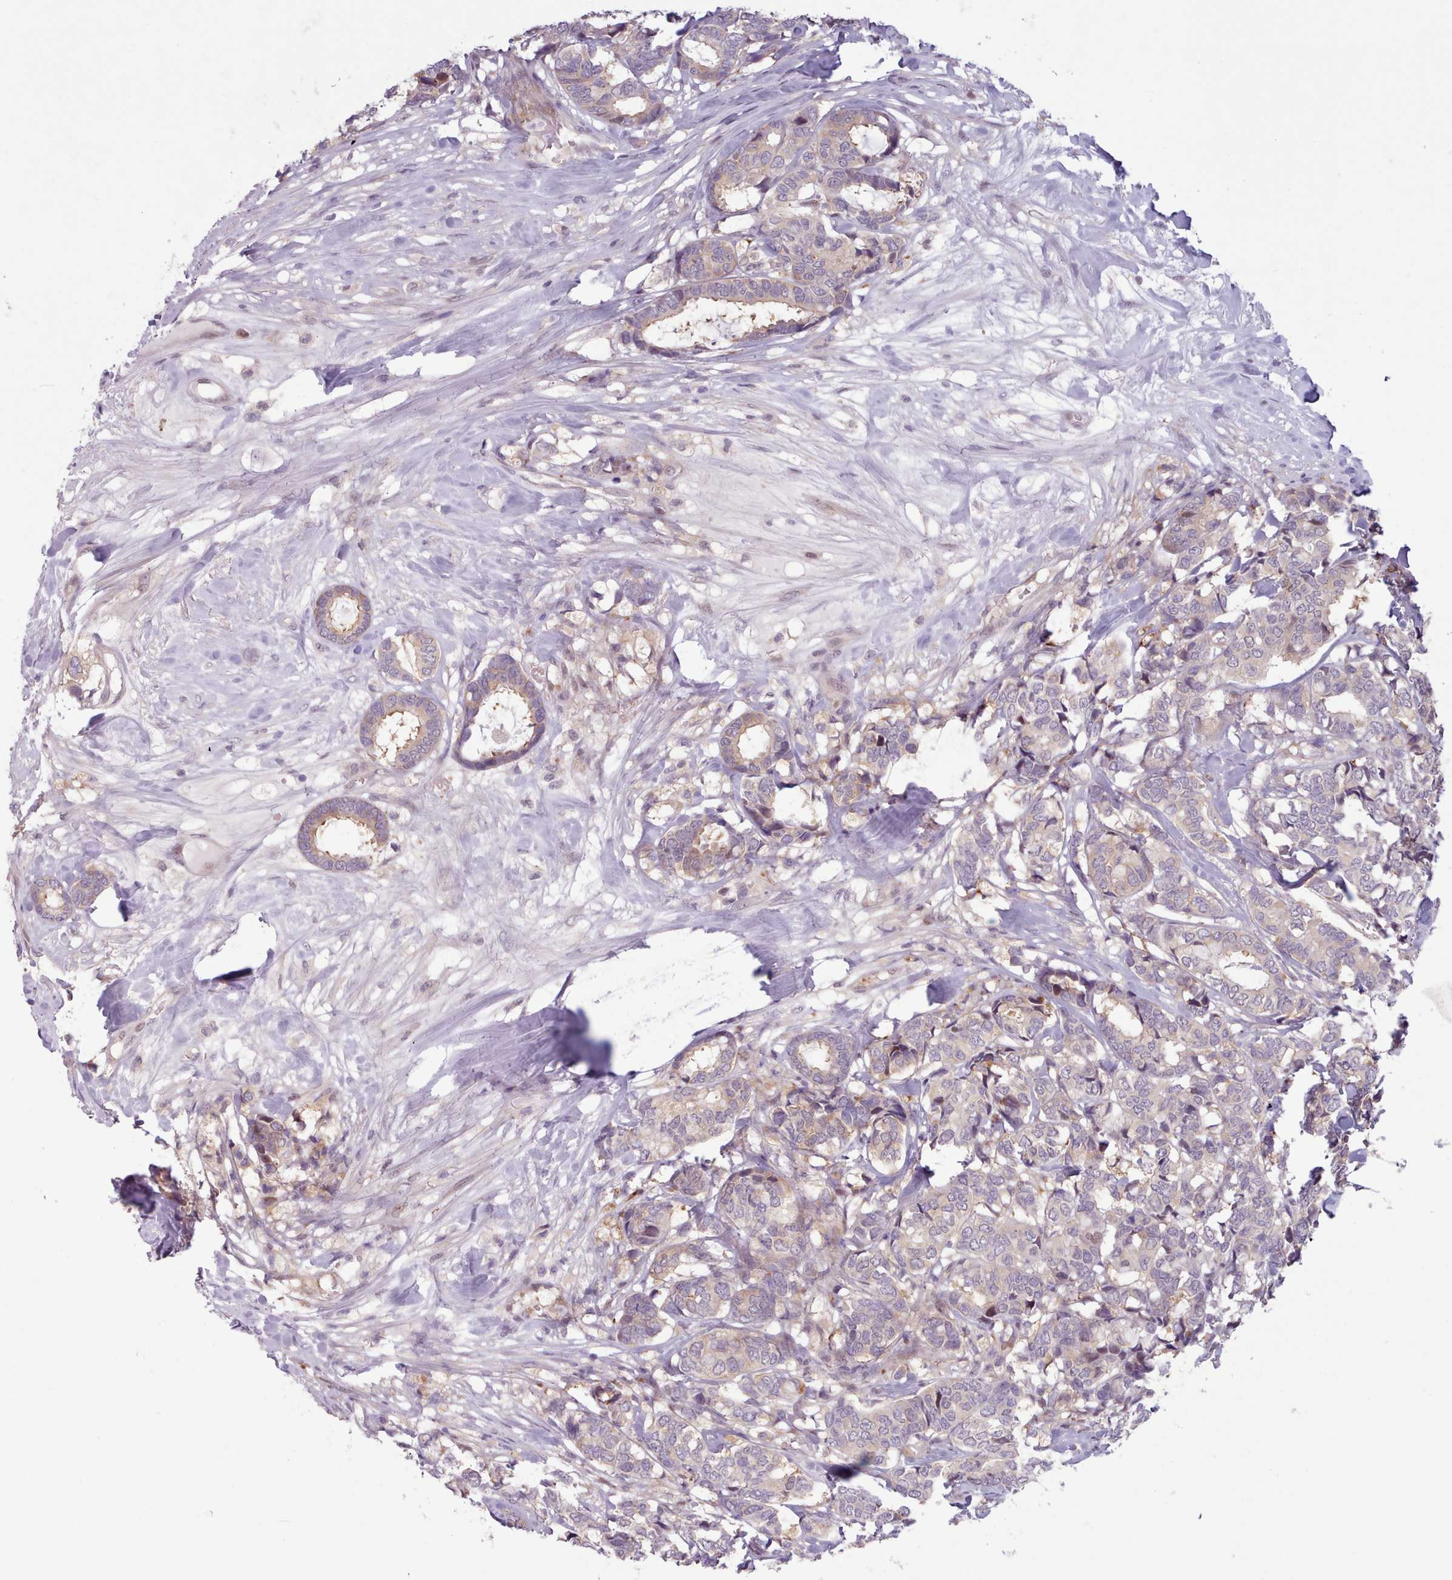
{"staining": {"intensity": "weak", "quantity": "<25%", "location": "cytoplasmic/membranous"}, "tissue": "breast cancer", "cell_type": "Tumor cells", "image_type": "cancer", "snomed": [{"axis": "morphology", "description": "Duct carcinoma"}, {"axis": "topography", "description": "Breast"}], "caption": "High magnification brightfield microscopy of breast cancer stained with DAB (3,3'-diaminobenzidine) (brown) and counterstained with hematoxylin (blue): tumor cells show no significant expression. (Brightfield microscopy of DAB immunohistochemistry at high magnification).", "gene": "KBTBD7", "patient": {"sex": "female", "age": 87}}